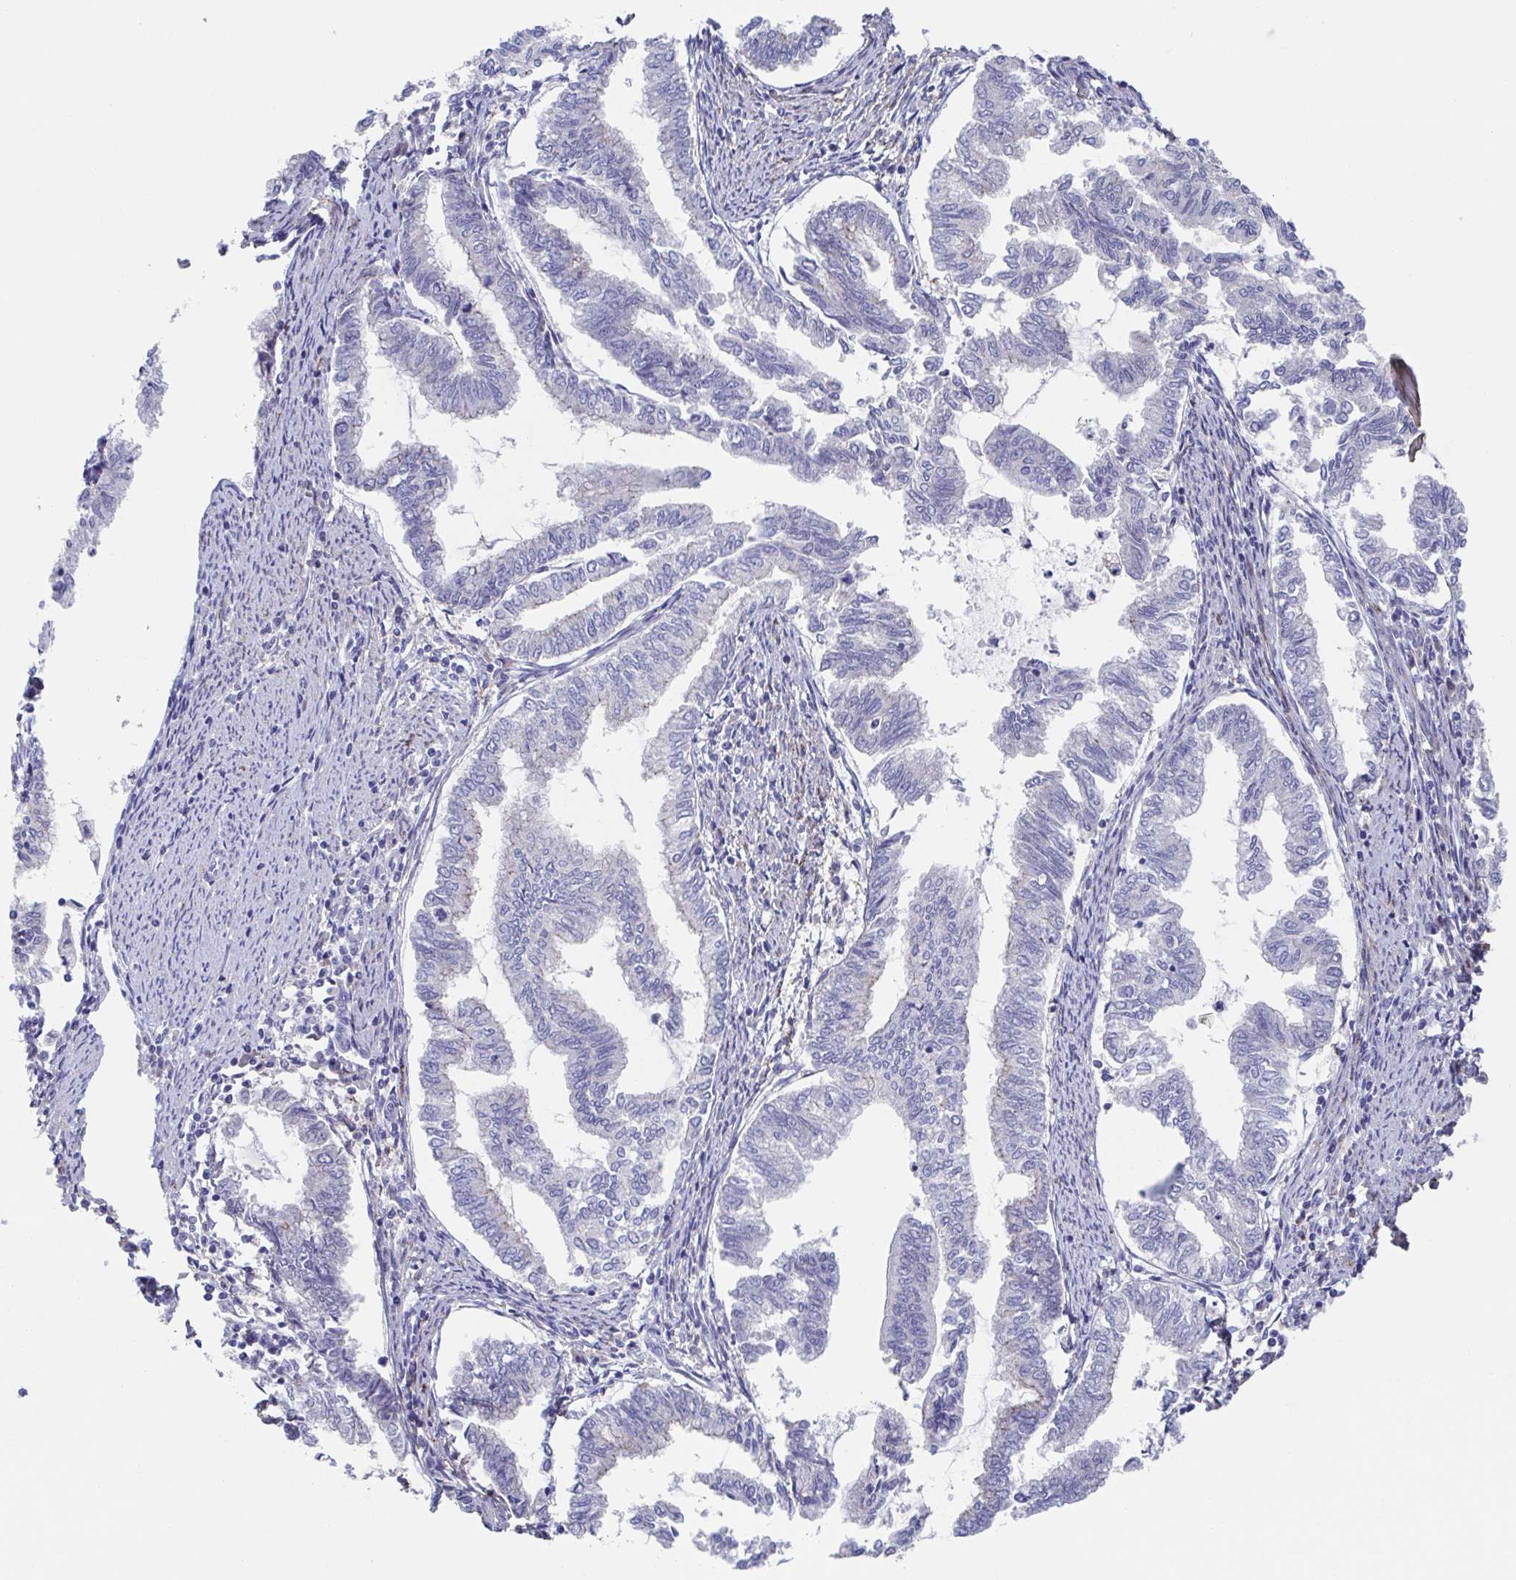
{"staining": {"intensity": "negative", "quantity": "none", "location": "none"}, "tissue": "endometrial cancer", "cell_type": "Tumor cells", "image_type": "cancer", "snomed": [{"axis": "morphology", "description": "Adenocarcinoma, NOS"}, {"axis": "topography", "description": "Endometrium"}], "caption": "Immunohistochemistry (IHC) micrograph of endometrial cancer stained for a protein (brown), which reveals no staining in tumor cells. (DAB immunohistochemistry (IHC) visualized using brightfield microscopy, high magnification).", "gene": "CDH2", "patient": {"sex": "female", "age": 79}}